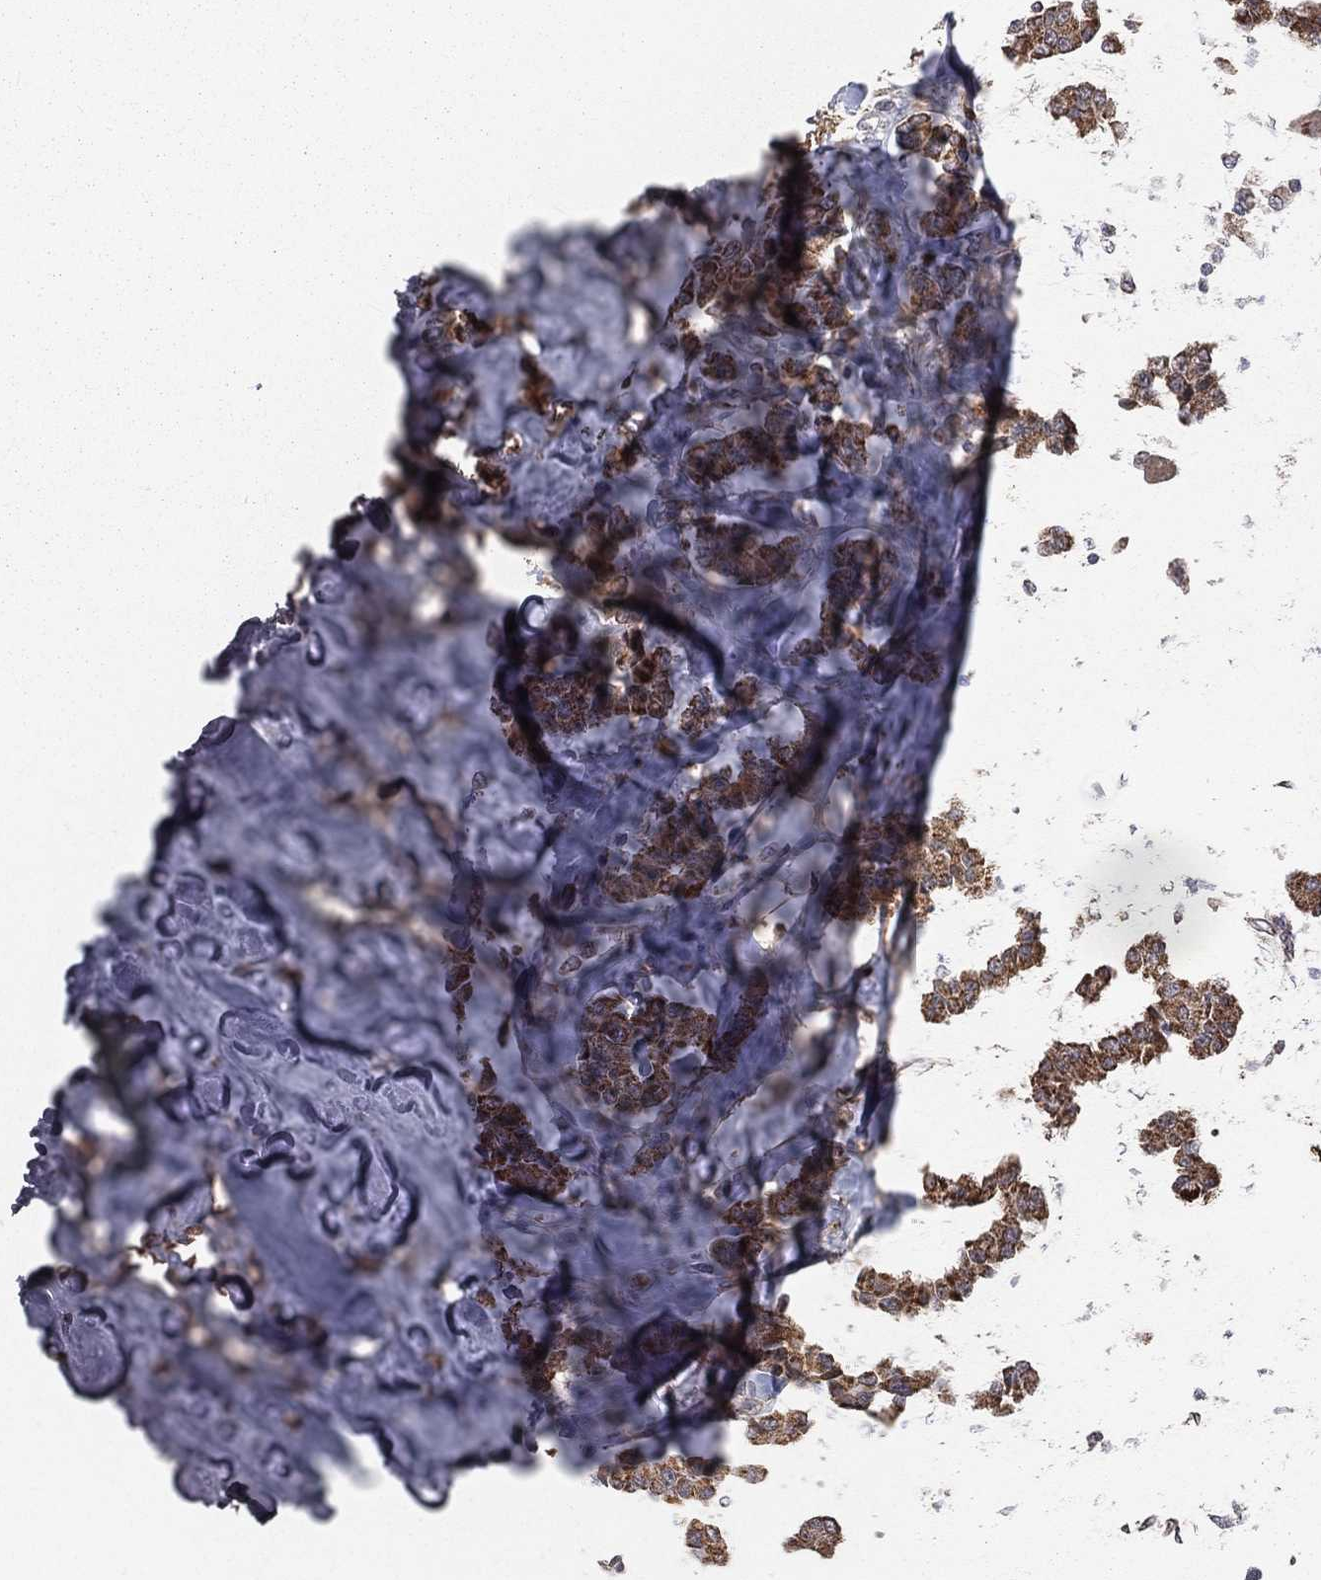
{"staining": {"intensity": "moderate", "quantity": ">75%", "location": "cytoplasmic/membranous"}, "tissue": "carcinoid", "cell_type": "Tumor cells", "image_type": "cancer", "snomed": [{"axis": "morphology", "description": "Carcinoid, malignant, NOS"}, {"axis": "topography", "description": "Pancreas"}], "caption": "Moderate cytoplasmic/membranous protein positivity is identified in about >75% of tumor cells in carcinoid (malignant).", "gene": "MRPL46", "patient": {"sex": "male", "age": 41}}